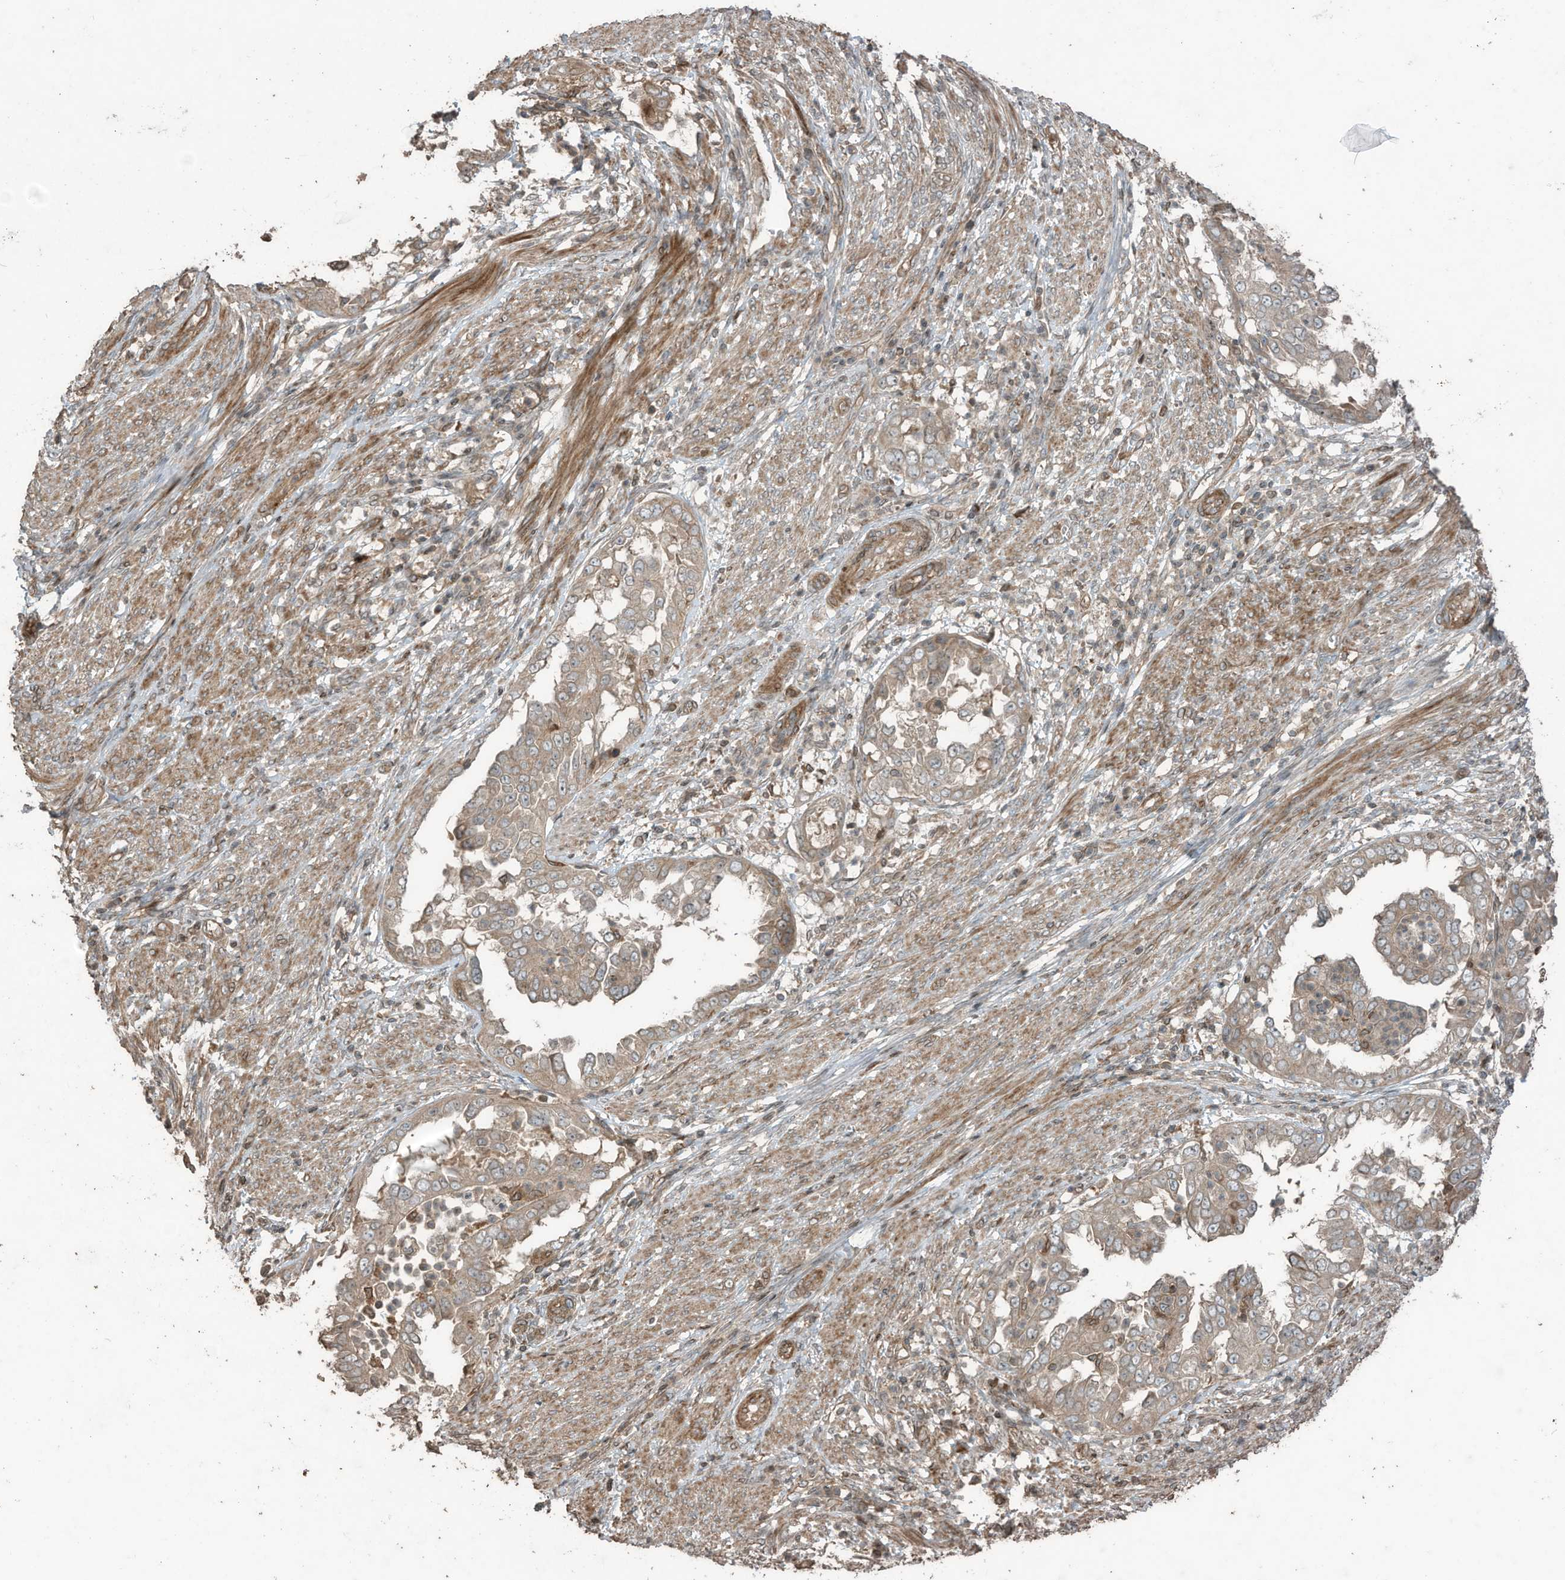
{"staining": {"intensity": "moderate", "quantity": ">75%", "location": "cytoplasmic/membranous"}, "tissue": "endometrial cancer", "cell_type": "Tumor cells", "image_type": "cancer", "snomed": [{"axis": "morphology", "description": "Adenocarcinoma, NOS"}, {"axis": "topography", "description": "Endometrium"}], "caption": "Protein analysis of endometrial cancer (adenocarcinoma) tissue demonstrates moderate cytoplasmic/membranous staining in approximately >75% of tumor cells.", "gene": "ZNF653", "patient": {"sex": "female", "age": 85}}